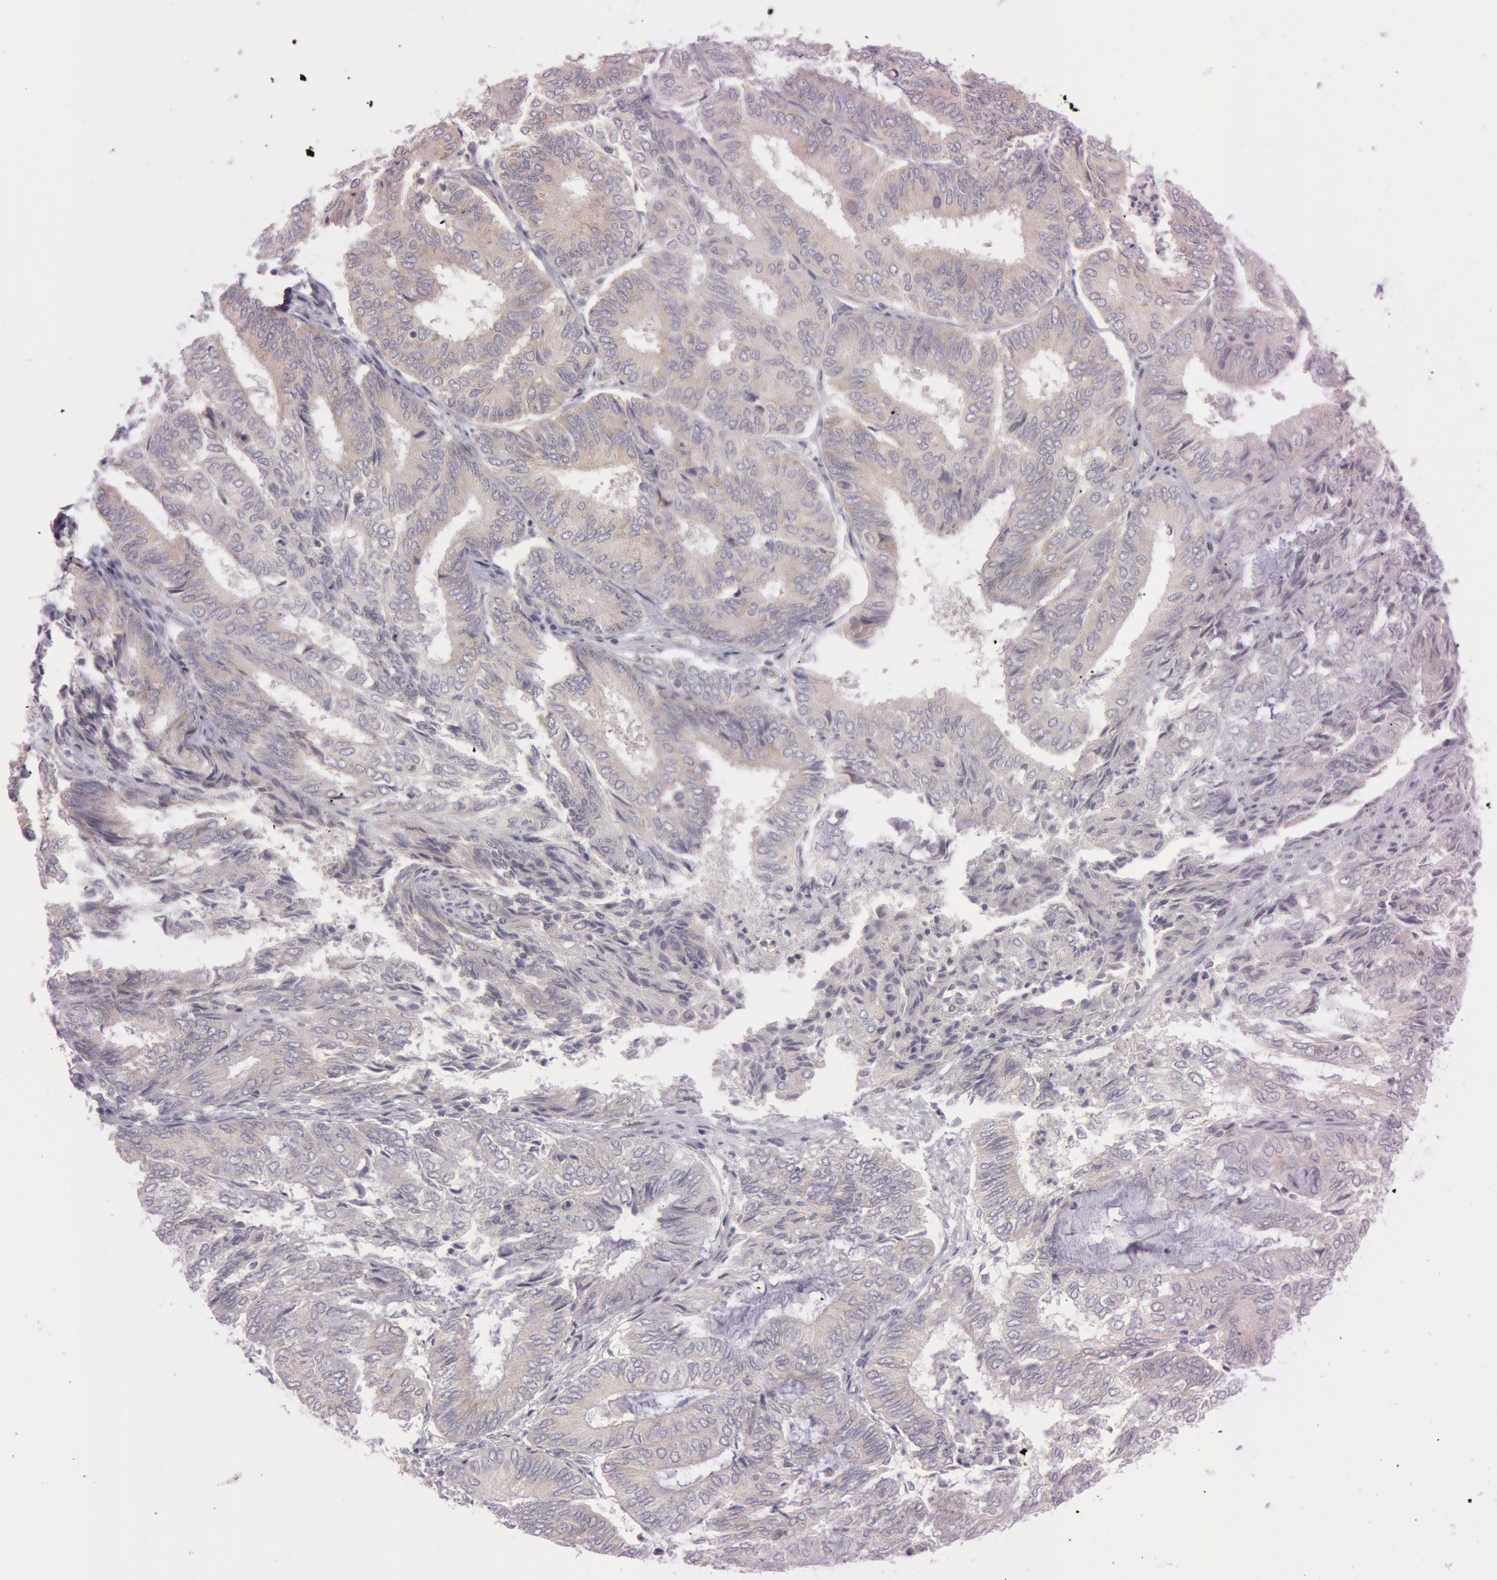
{"staining": {"intensity": "weak", "quantity": "<25%", "location": "cytoplasmic/membranous"}, "tissue": "endometrial cancer", "cell_type": "Tumor cells", "image_type": "cancer", "snomed": [{"axis": "morphology", "description": "Adenocarcinoma, NOS"}, {"axis": "topography", "description": "Endometrium"}], "caption": "IHC image of neoplastic tissue: human endometrial cancer stained with DAB demonstrates no significant protein positivity in tumor cells.", "gene": "RALGAPA1", "patient": {"sex": "female", "age": 59}}